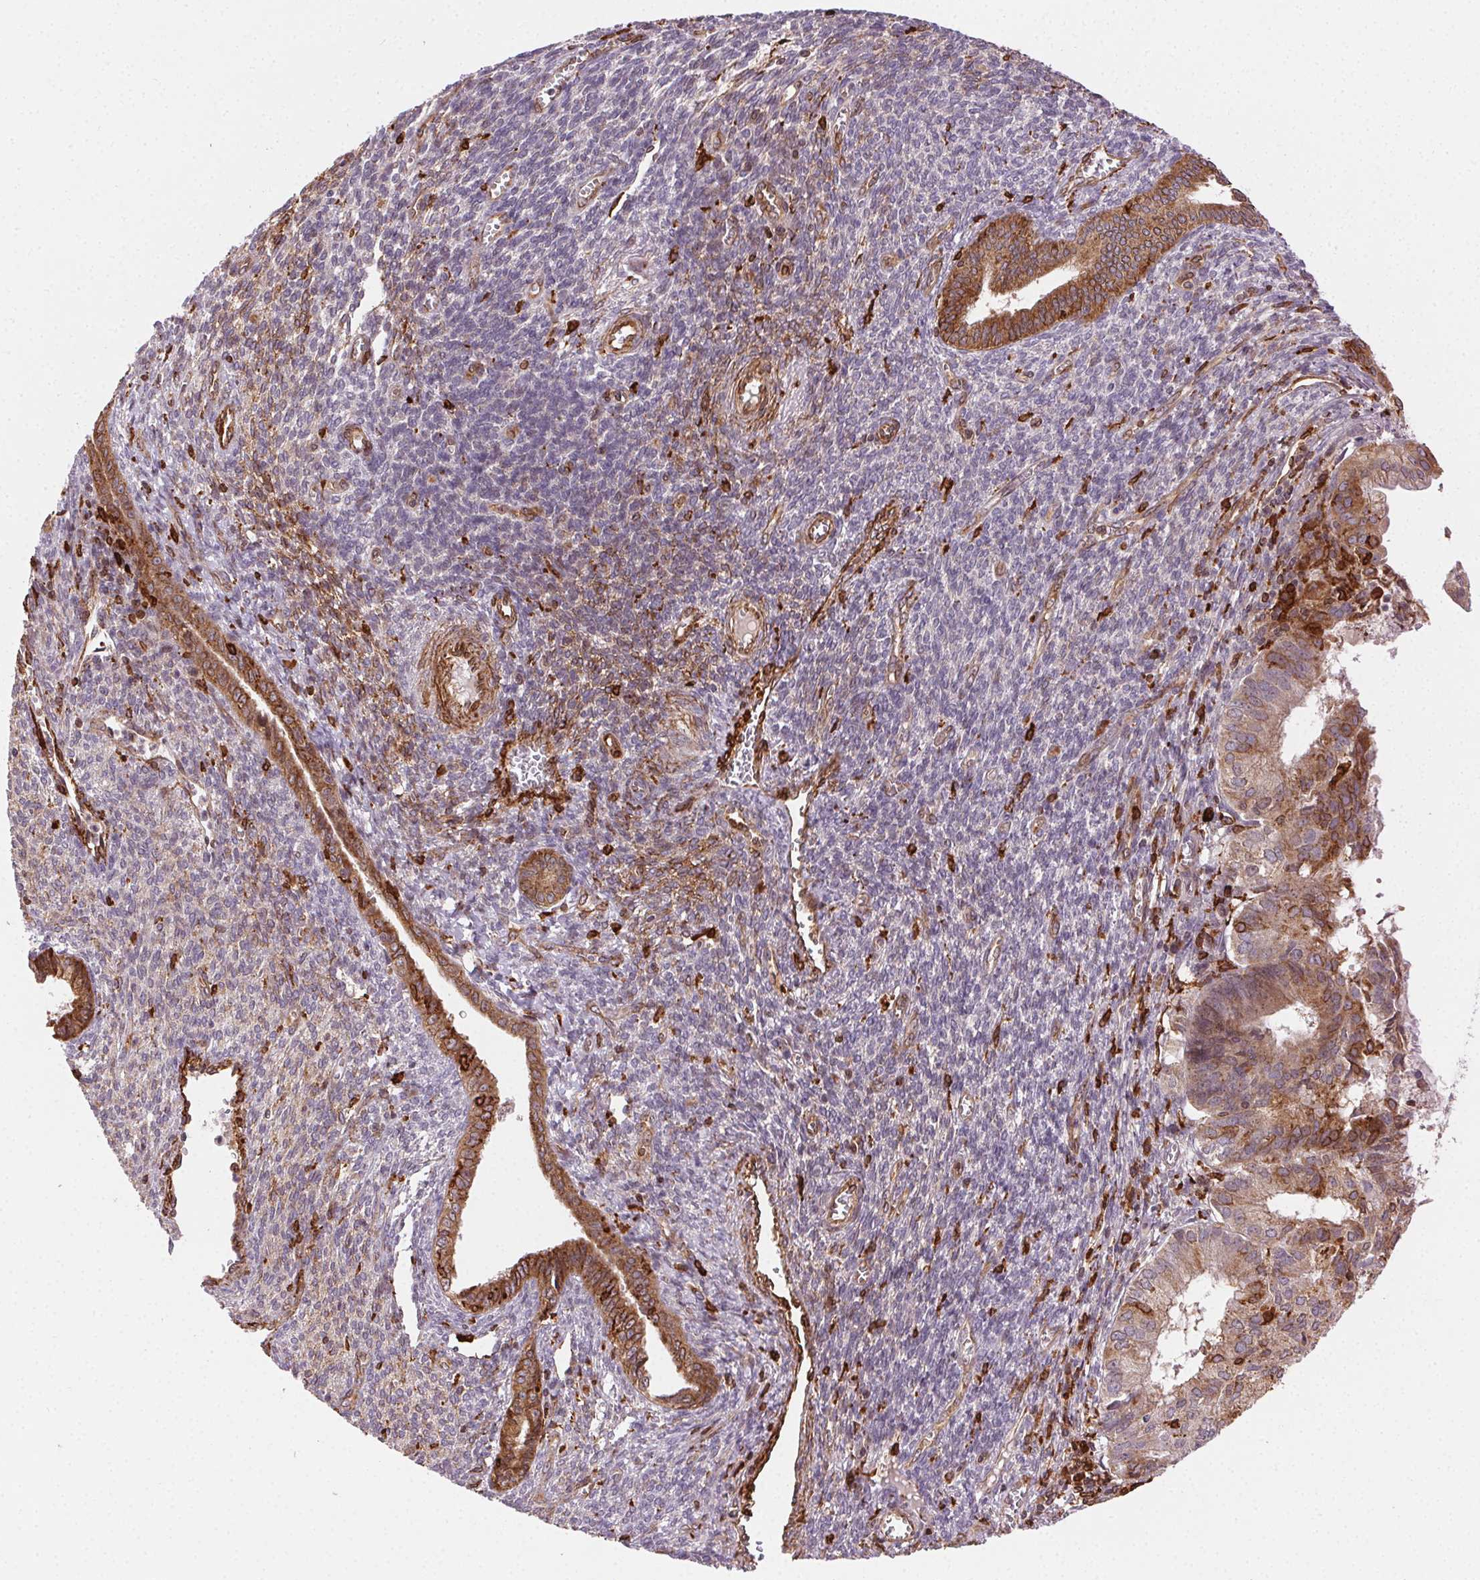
{"staining": {"intensity": "moderate", "quantity": ">75%", "location": "cytoplasmic/membranous"}, "tissue": "endometrial cancer", "cell_type": "Tumor cells", "image_type": "cancer", "snomed": [{"axis": "morphology", "description": "Adenocarcinoma, NOS"}, {"axis": "topography", "description": "Endometrium"}], "caption": "Brown immunohistochemical staining in human endometrial adenocarcinoma shows moderate cytoplasmic/membranous staining in about >75% of tumor cells. Nuclei are stained in blue.", "gene": "RNASET2", "patient": {"sex": "female", "age": 86}}